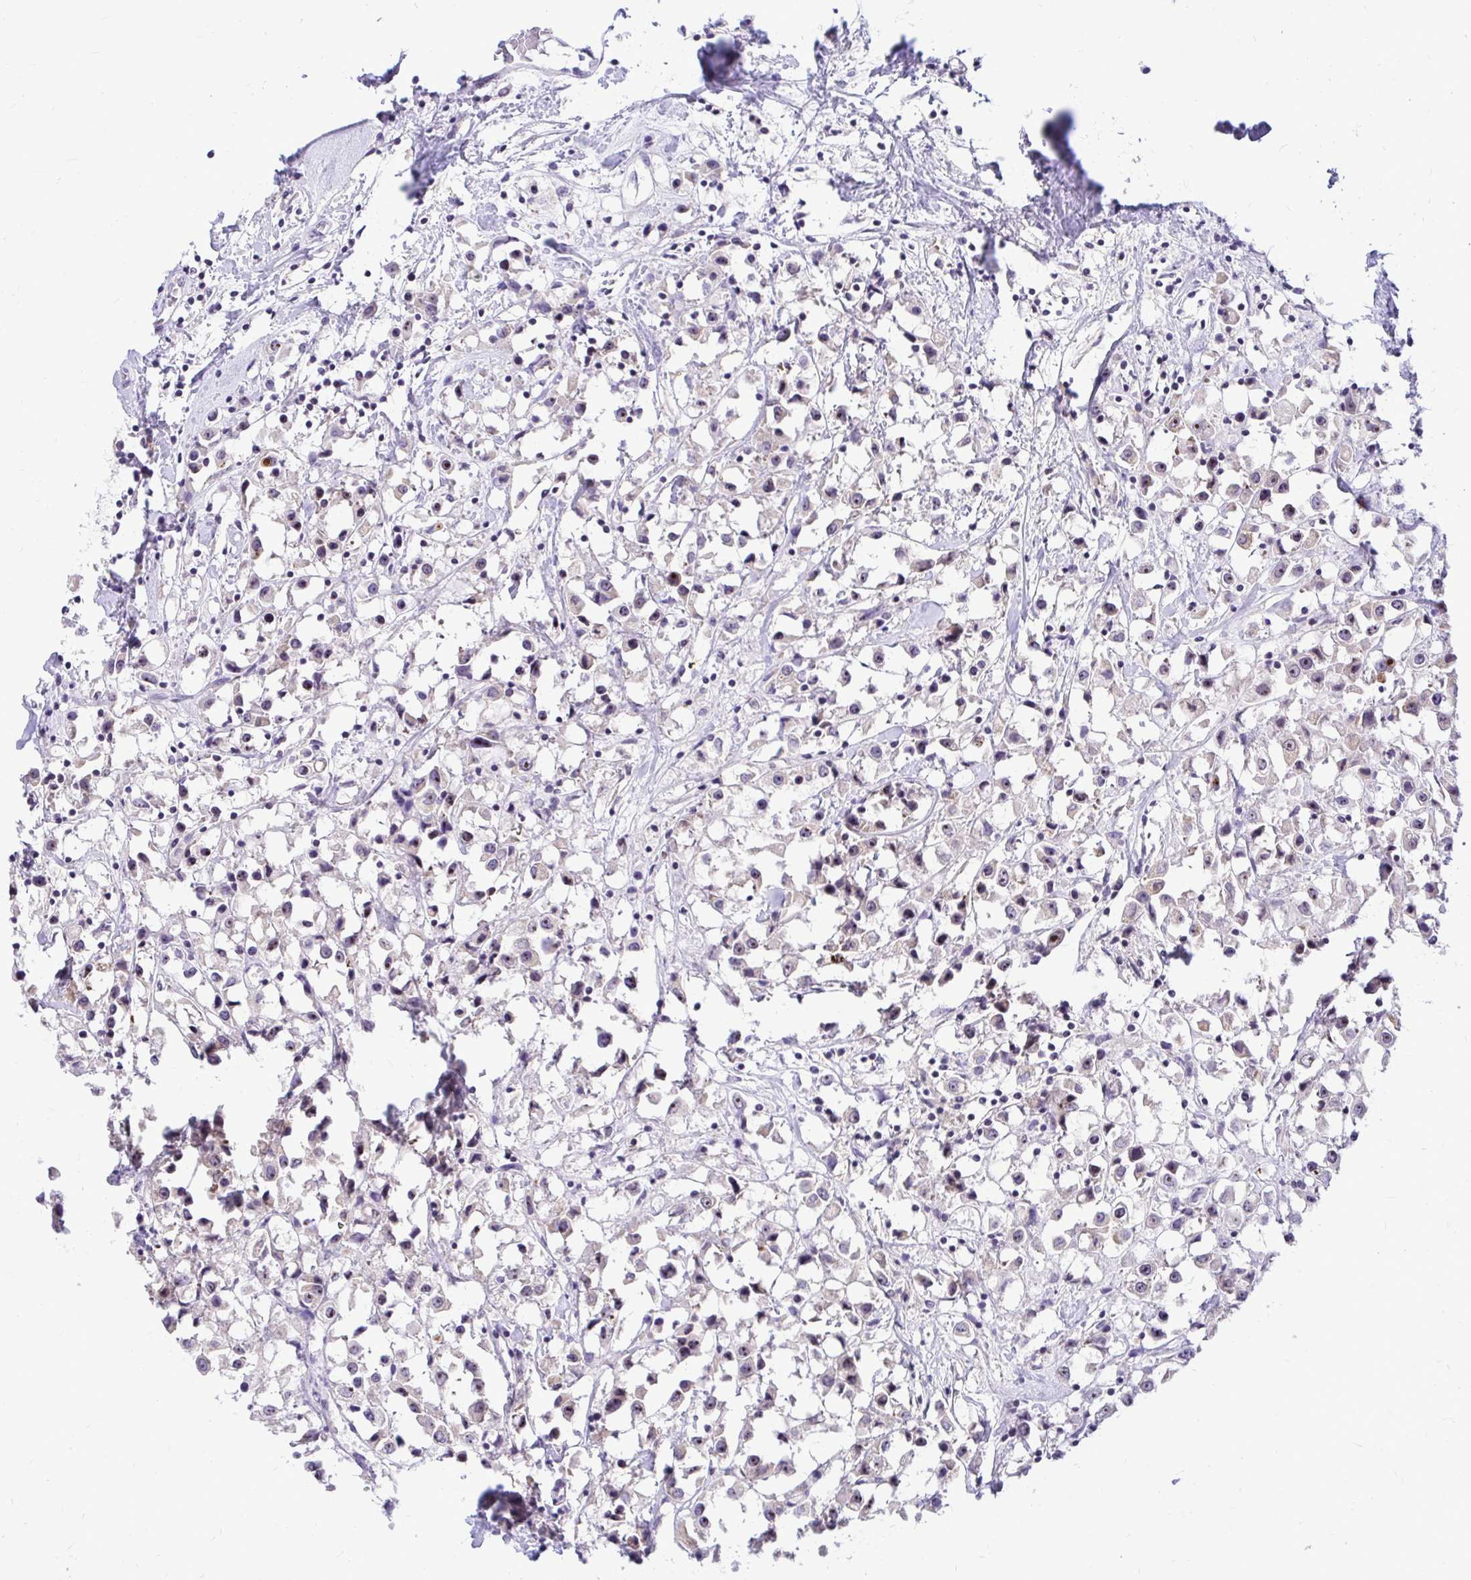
{"staining": {"intensity": "negative", "quantity": "none", "location": "none"}, "tissue": "breast cancer", "cell_type": "Tumor cells", "image_type": "cancer", "snomed": [{"axis": "morphology", "description": "Duct carcinoma"}, {"axis": "topography", "description": "Breast"}], "caption": "Tumor cells show no significant protein expression in breast cancer. (DAB (3,3'-diaminobenzidine) immunohistochemistry, high magnification).", "gene": "NIFK", "patient": {"sex": "female", "age": 61}}